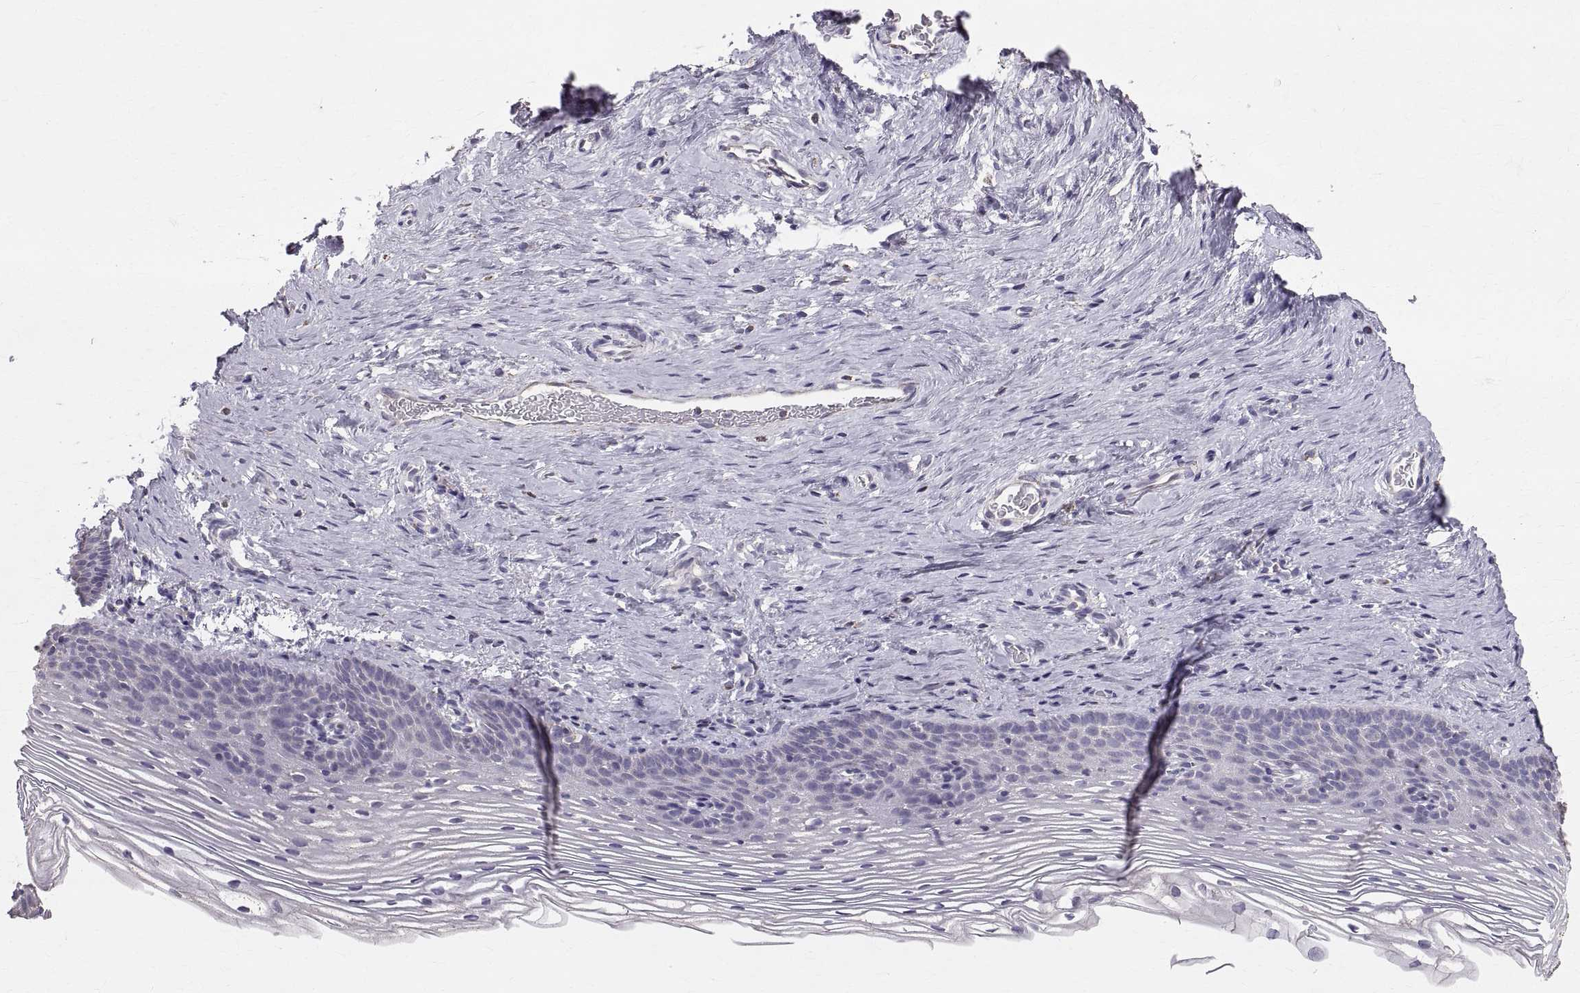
{"staining": {"intensity": "negative", "quantity": "none", "location": "none"}, "tissue": "cervix", "cell_type": "Glandular cells", "image_type": "normal", "snomed": [{"axis": "morphology", "description": "Normal tissue, NOS"}, {"axis": "topography", "description": "Cervix"}], "caption": "There is no significant staining in glandular cells of cervix. (DAB (3,3'-diaminobenzidine) immunohistochemistry, high magnification).", "gene": "STMND1", "patient": {"sex": "female", "age": 39}}